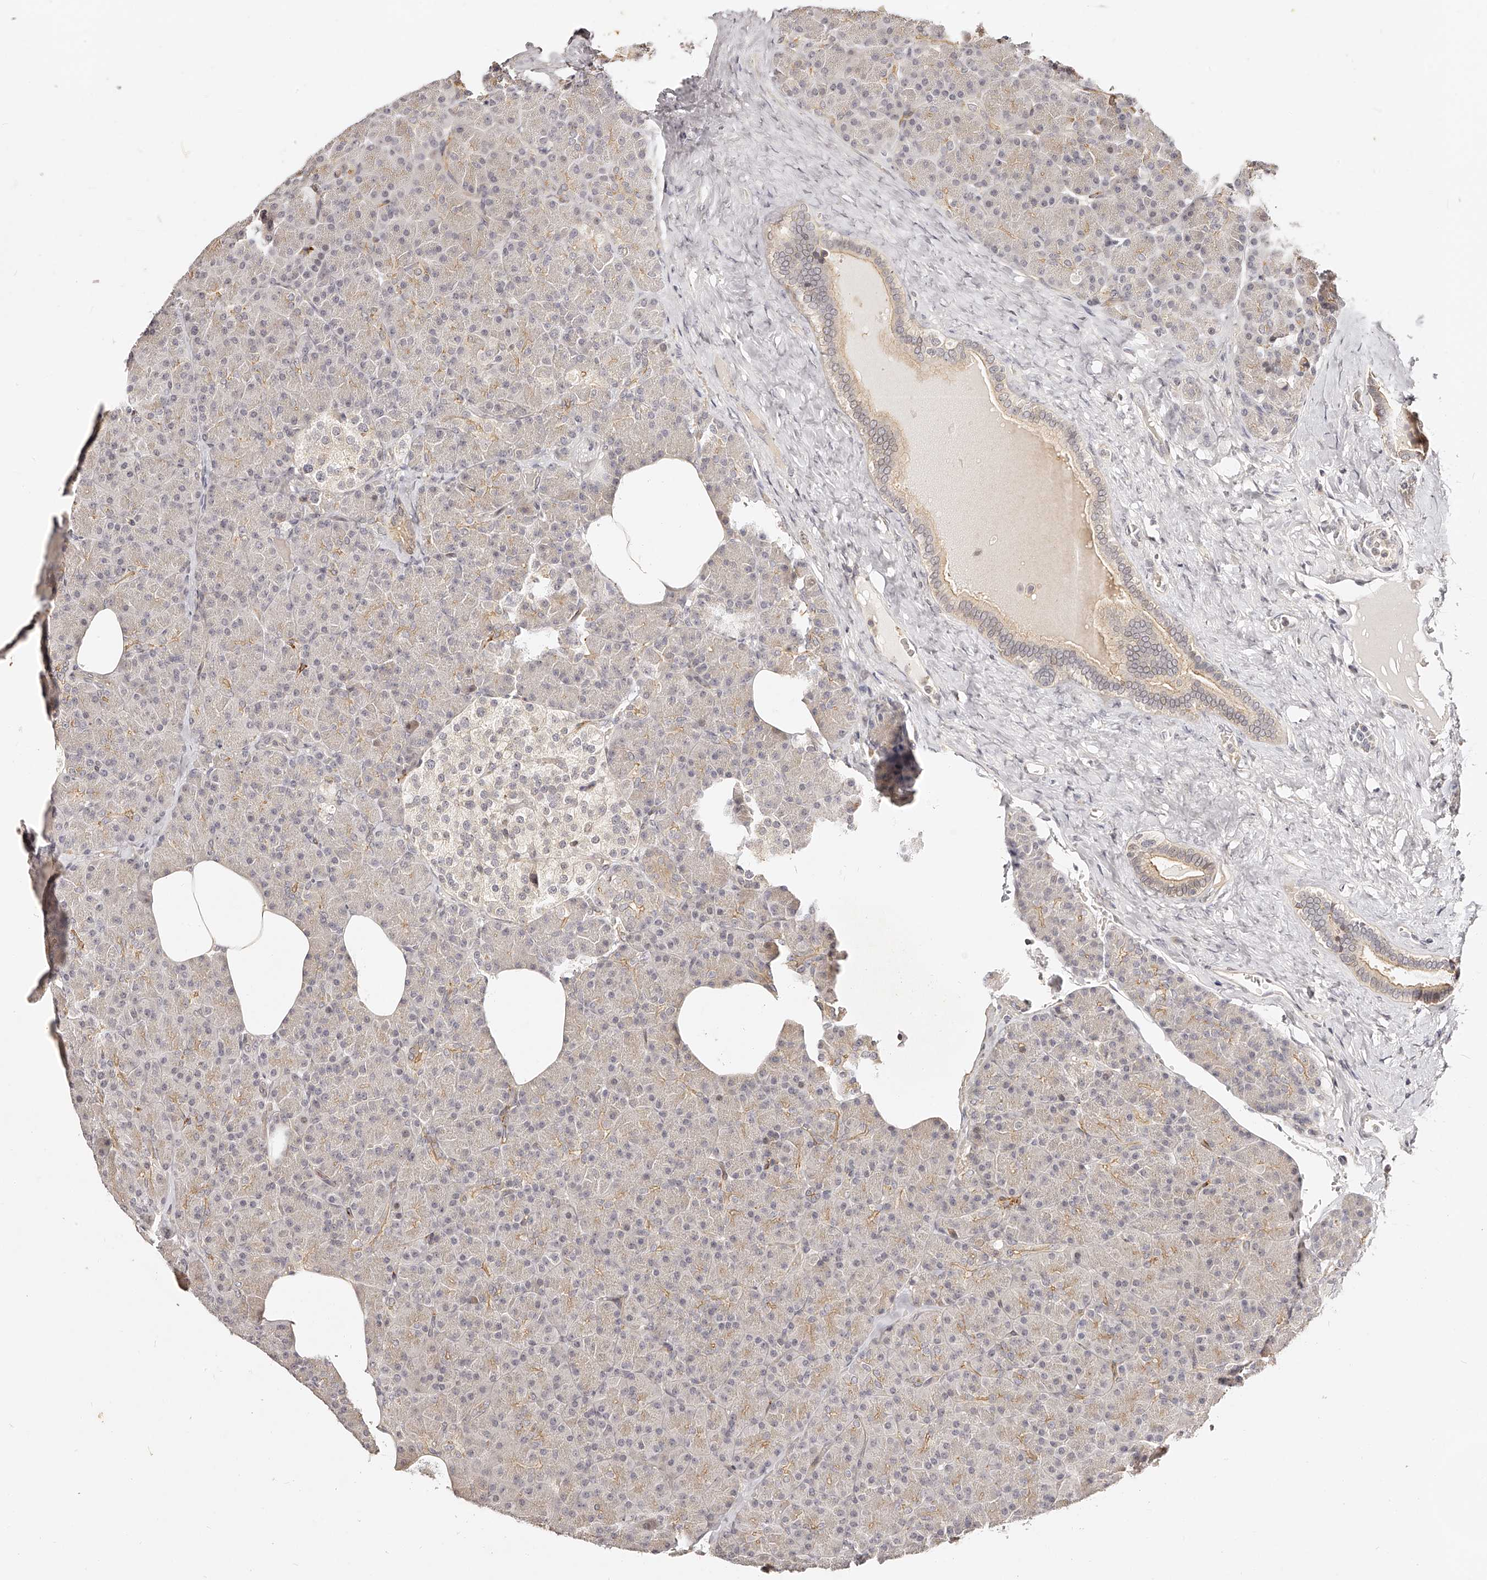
{"staining": {"intensity": "weak", "quantity": "<25%", "location": "cytoplasmic/membranous"}, "tissue": "pancreas", "cell_type": "Exocrine glandular cells", "image_type": "normal", "snomed": [{"axis": "morphology", "description": "Normal tissue, NOS"}, {"axis": "topography", "description": "Pancreas"}], "caption": "Immunohistochemistry of benign pancreas exhibits no expression in exocrine glandular cells.", "gene": "ZNF789", "patient": {"sex": "female", "age": 43}}